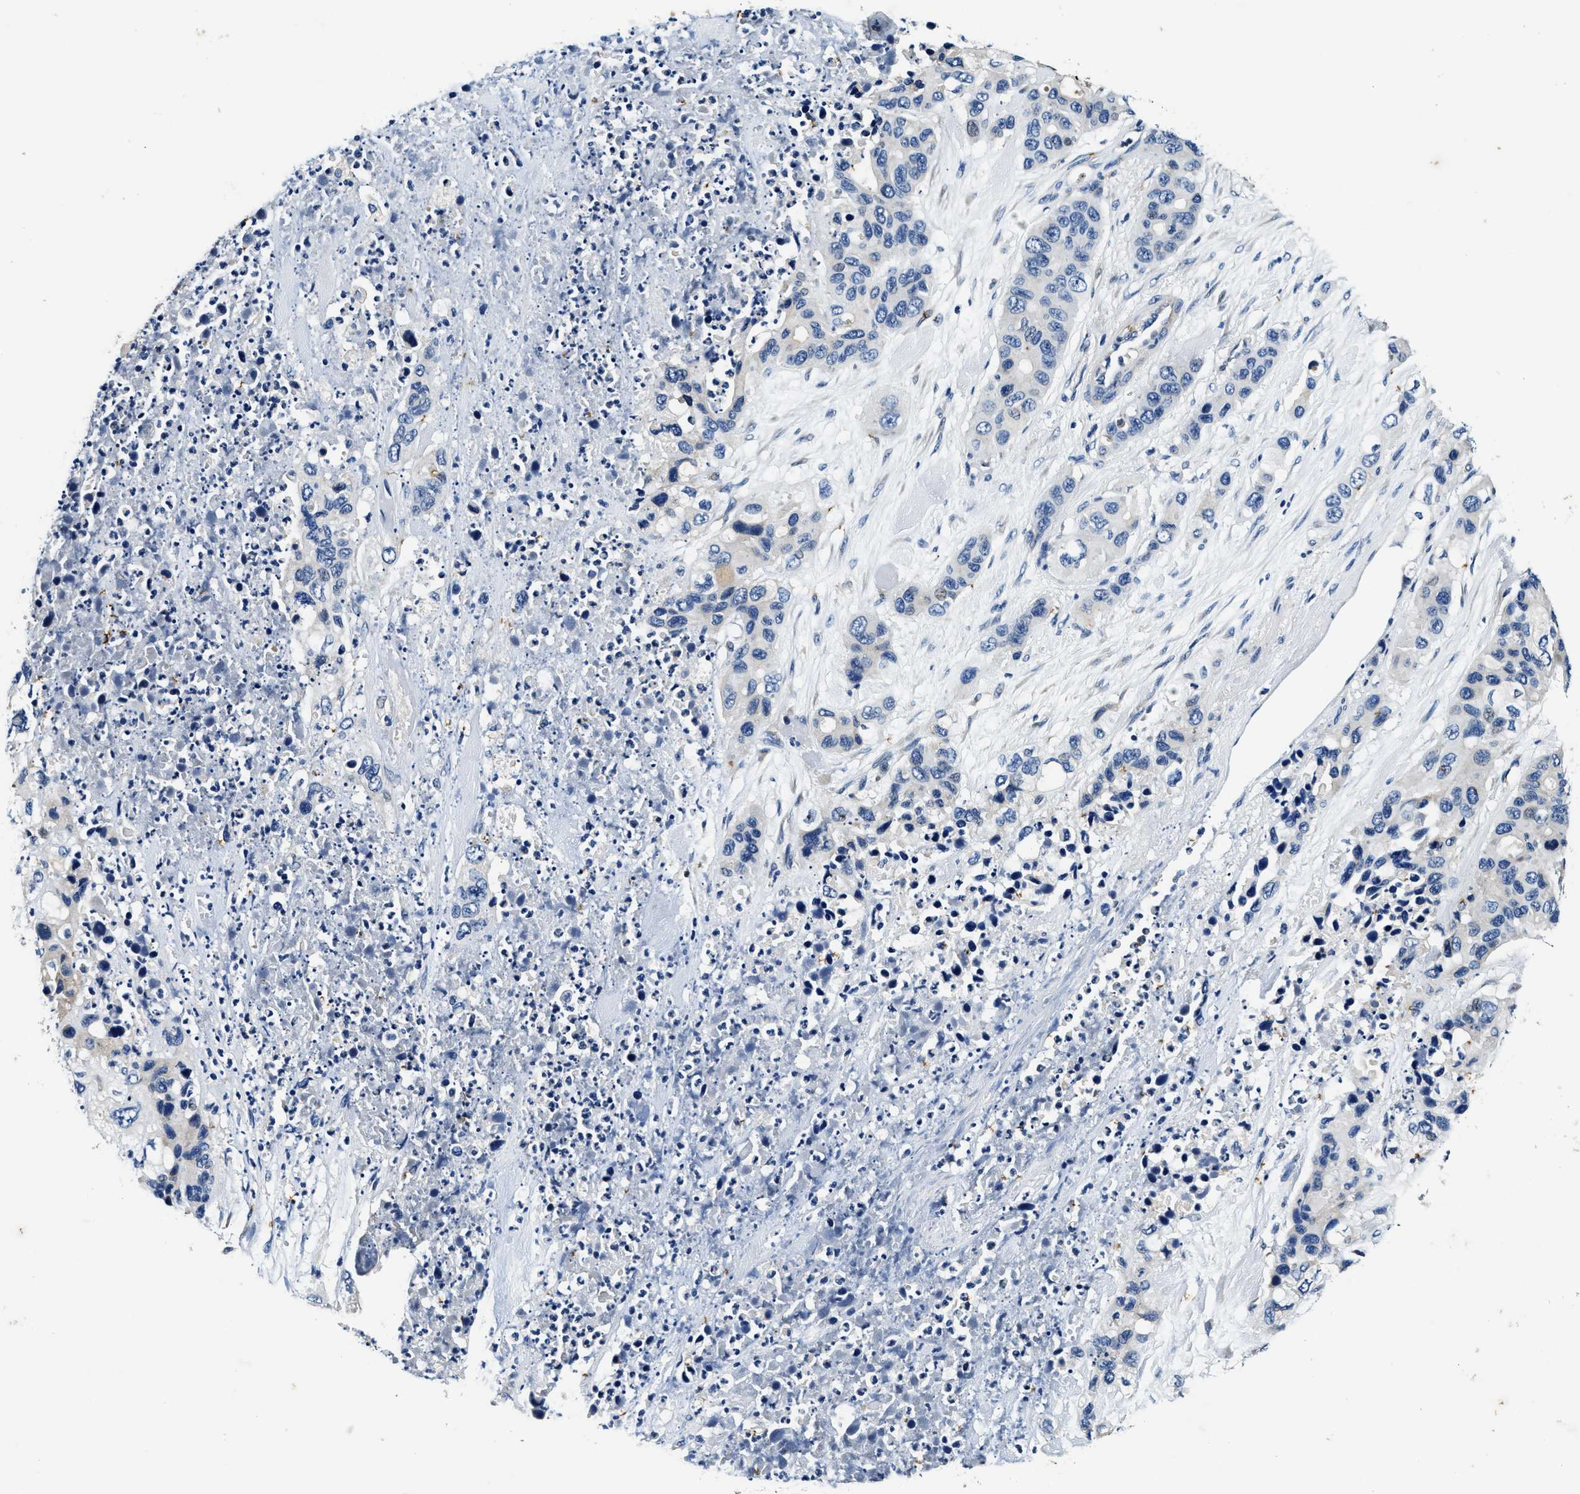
{"staining": {"intensity": "negative", "quantity": "none", "location": "none"}, "tissue": "pancreatic cancer", "cell_type": "Tumor cells", "image_type": "cancer", "snomed": [{"axis": "morphology", "description": "Adenocarcinoma, NOS"}, {"axis": "topography", "description": "Pancreas"}], "caption": "The micrograph demonstrates no staining of tumor cells in pancreatic cancer.", "gene": "PI4KB", "patient": {"sex": "female", "age": 71}}